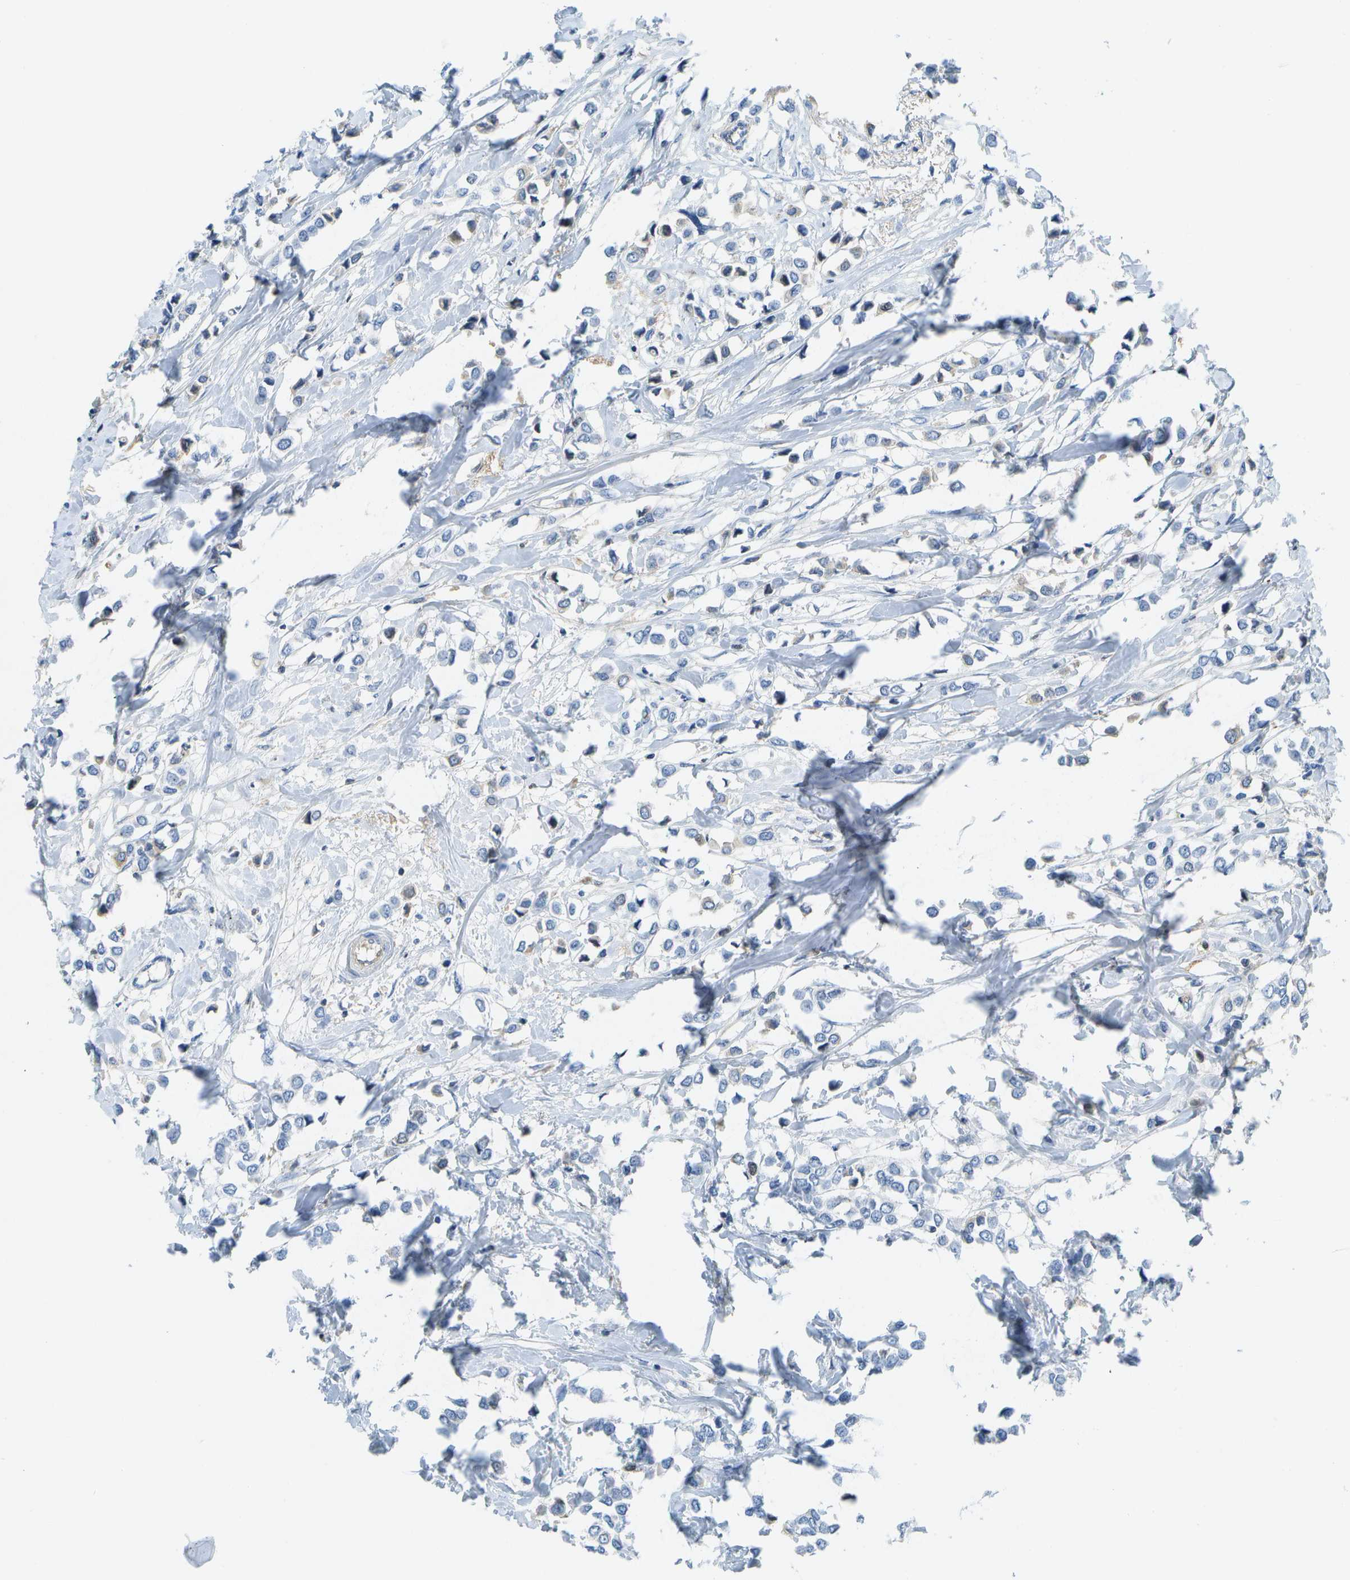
{"staining": {"intensity": "weak", "quantity": "<25%", "location": "cytoplasmic/membranous"}, "tissue": "breast cancer", "cell_type": "Tumor cells", "image_type": "cancer", "snomed": [{"axis": "morphology", "description": "Lobular carcinoma"}, {"axis": "topography", "description": "Breast"}], "caption": "Tumor cells show no significant expression in breast cancer. (DAB (3,3'-diaminobenzidine) immunohistochemistry (IHC) visualized using brightfield microscopy, high magnification).", "gene": "SERPINA1", "patient": {"sex": "female", "age": 51}}